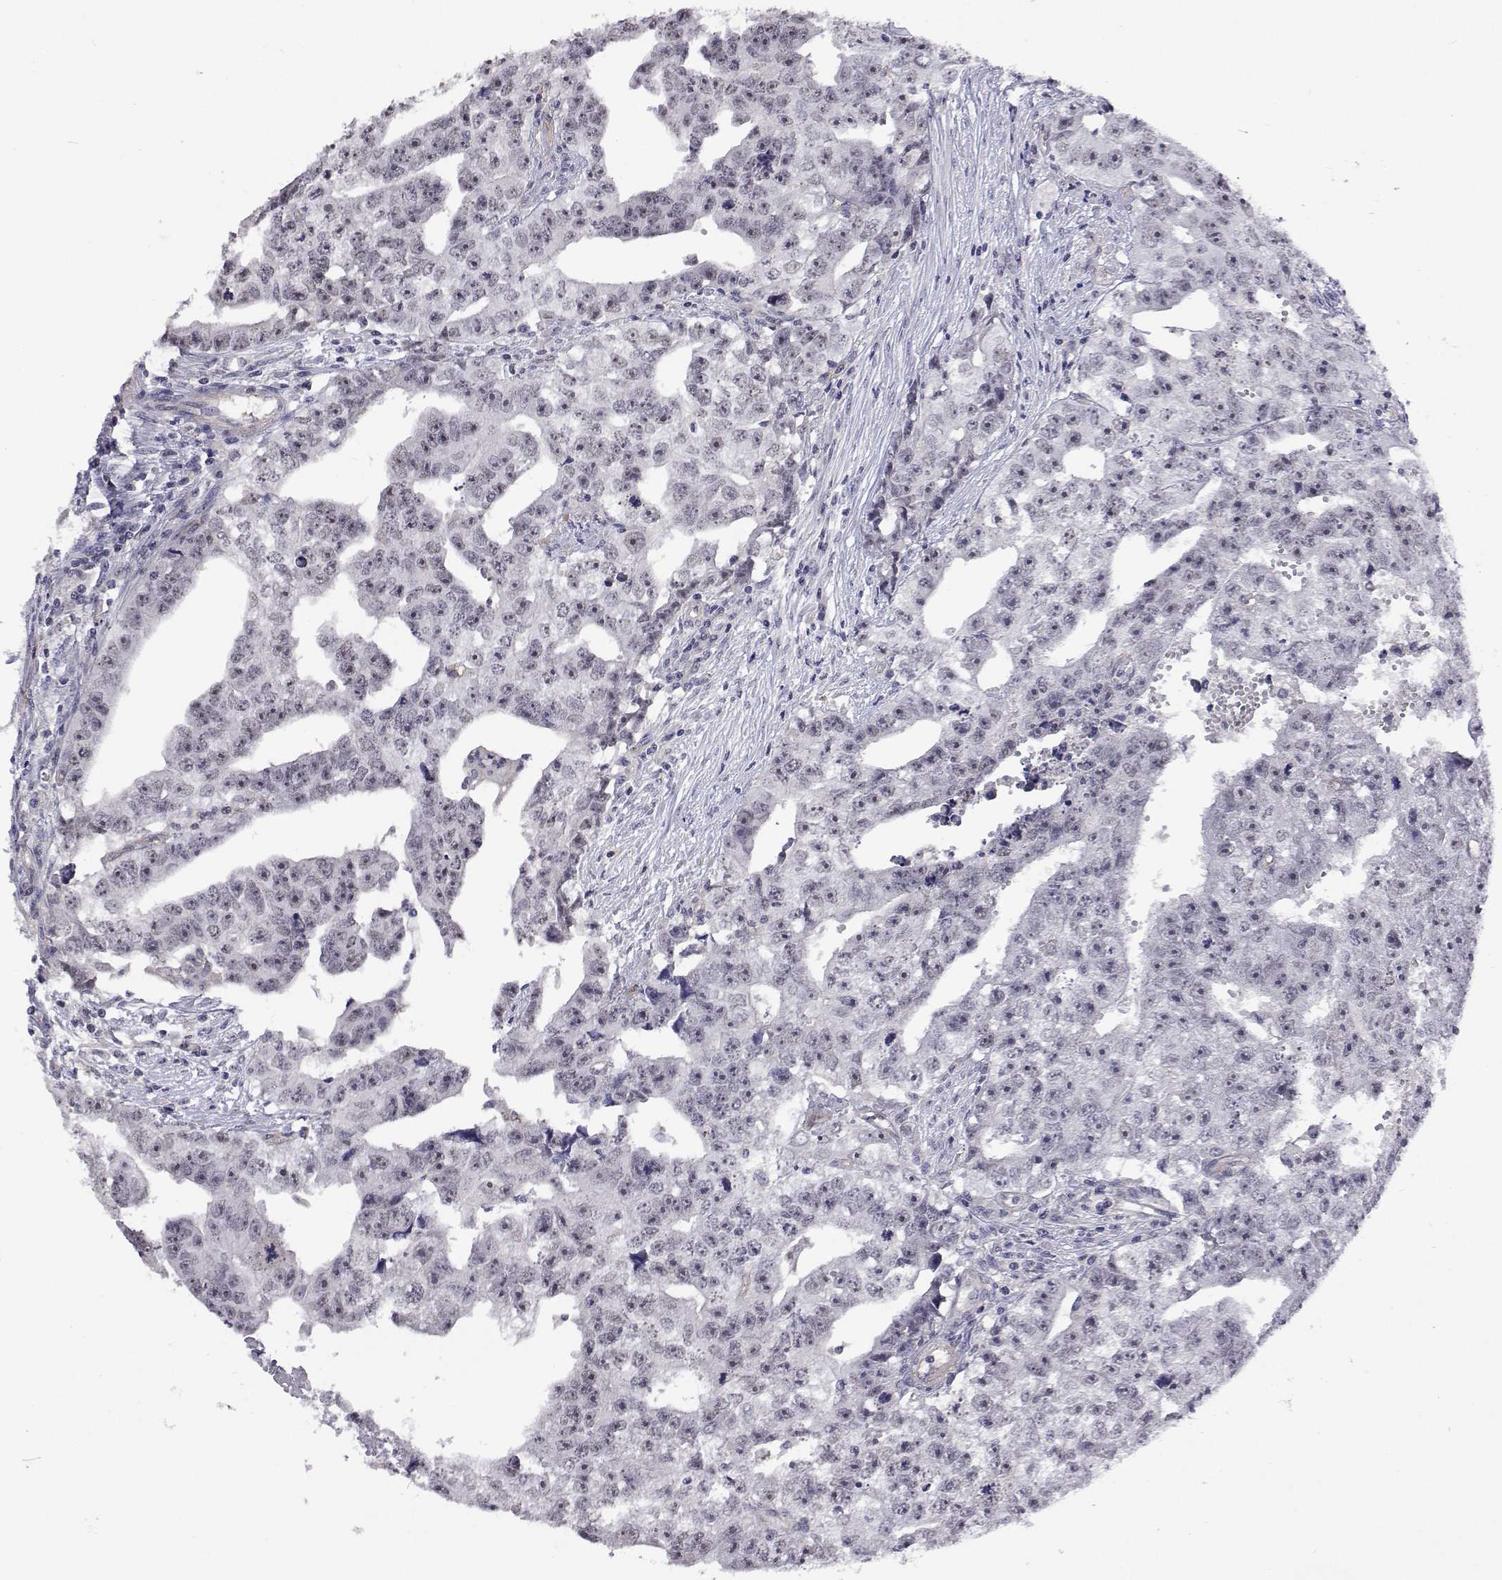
{"staining": {"intensity": "negative", "quantity": "none", "location": "none"}, "tissue": "testis cancer", "cell_type": "Tumor cells", "image_type": "cancer", "snomed": [{"axis": "morphology", "description": "Carcinoma, Embryonal, NOS"}, {"axis": "morphology", "description": "Teratoma, malignant, NOS"}, {"axis": "topography", "description": "Testis"}], "caption": "IHC image of human testis cancer (embryonal carcinoma) stained for a protein (brown), which demonstrates no positivity in tumor cells. (Immunohistochemistry, brightfield microscopy, high magnification).", "gene": "NHP2", "patient": {"sex": "male", "age": 24}}